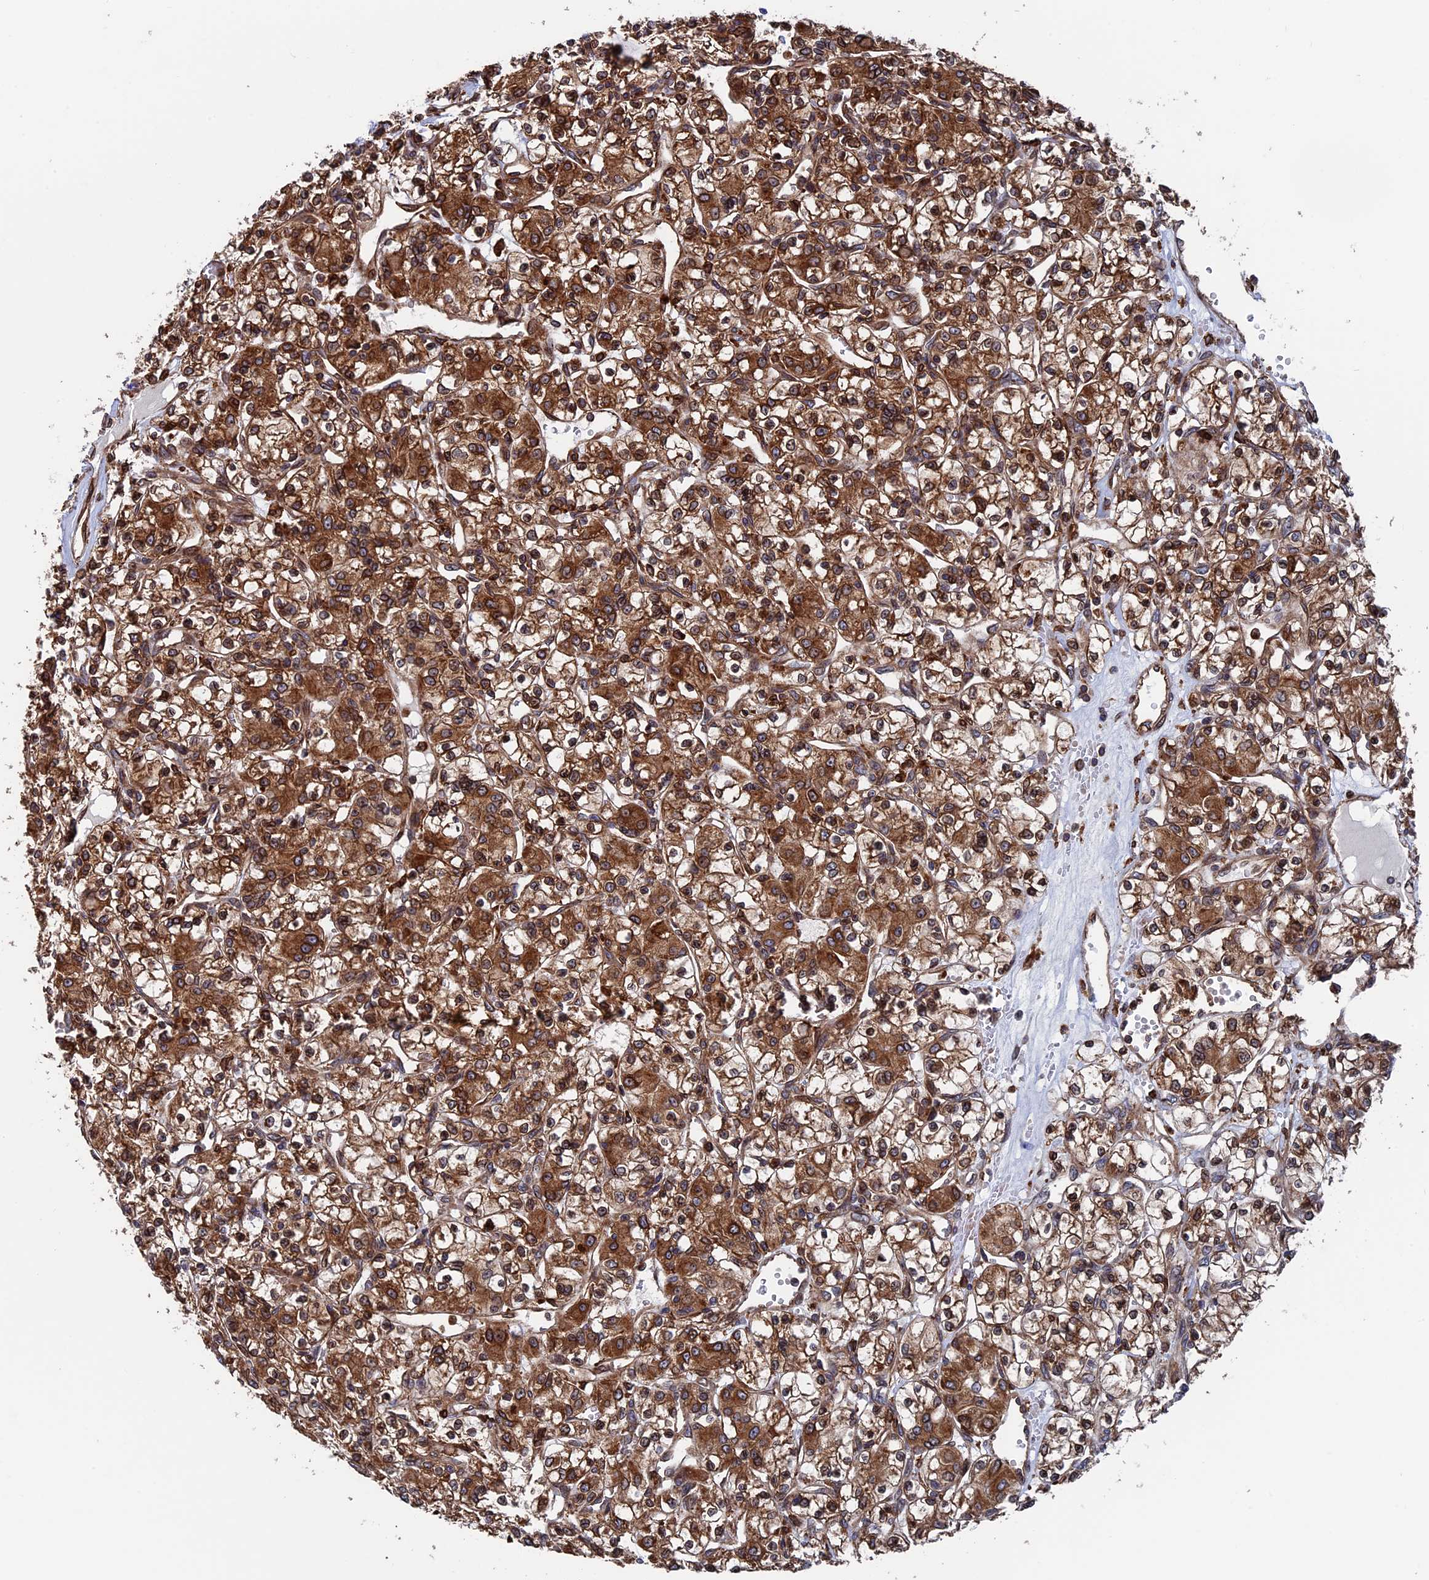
{"staining": {"intensity": "strong", "quantity": ">75%", "location": "cytoplasmic/membranous"}, "tissue": "renal cancer", "cell_type": "Tumor cells", "image_type": "cancer", "snomed": [{"axis": "morphology", "description": "Adenocarcinoma, NOS"}, {"axis": "topography", "description": "Kidney"}], "caption": "About >75% of tumor cells in renal adenocarcinoma reveal strong cytoplasmic/membranous protein staining as visualized by brown immunohistochemical staining.", "gene": "RPUSD1", "patient": {"sex": "female", "age": 59}}